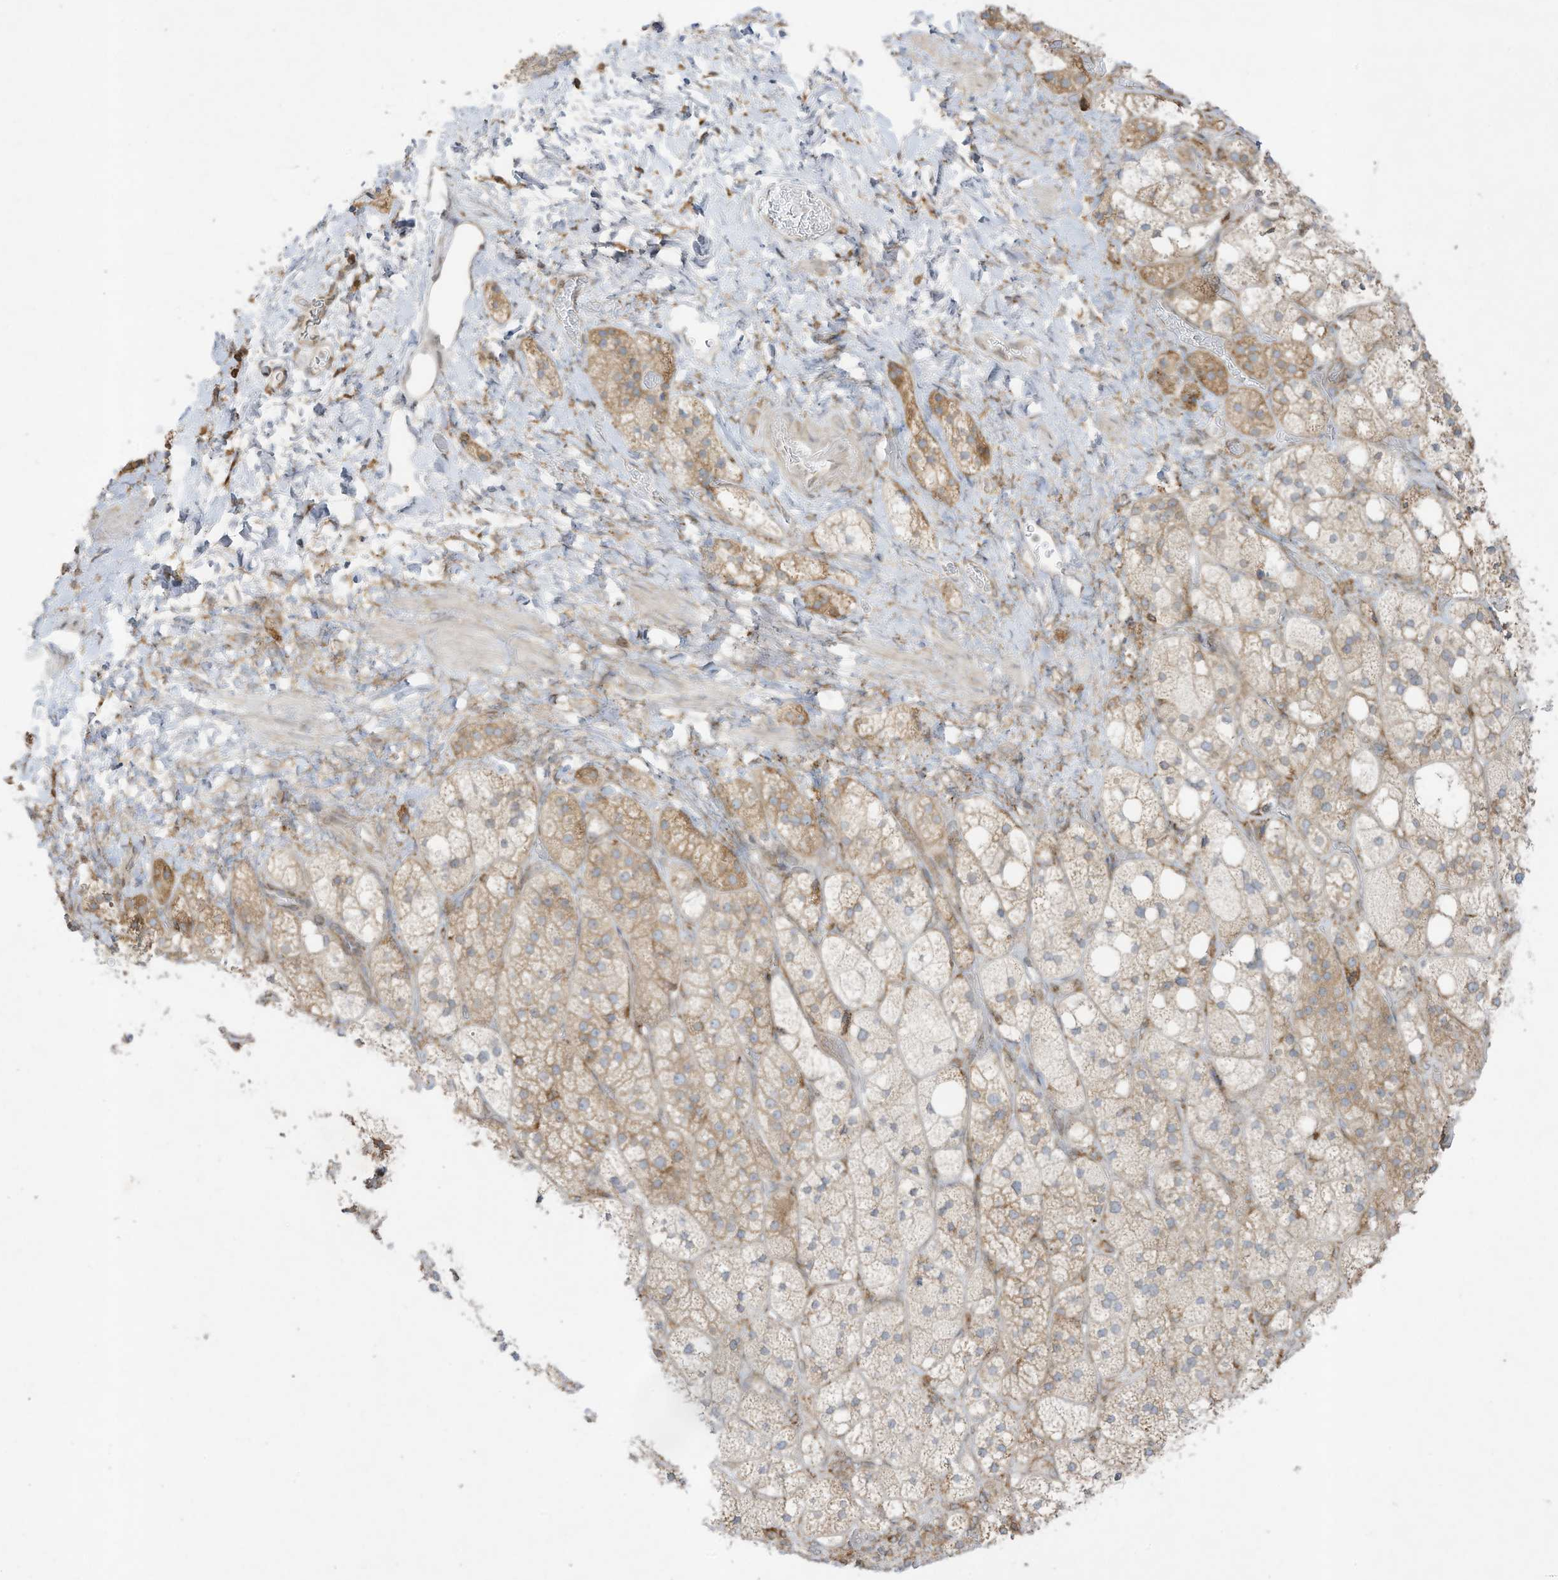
{"staining": {"intensity": "moderate", "quantity": "25%-75%", "location": "cytoplasmic/membranous"}, "tissue": "adrenal gland", "cell_type": "Glandular cells", "image_type": "normal", "snomed": [{"axis": "morphology", "description": "Normal tissue, NOS"}, {"axis": "topography", "description": "Adrenal gland"}], "caption": "About 25%-75% of glandular cells in benign human adrenal gland display moderate cytoplasmic/membranous protein expression as visualized by brown immunohistochemical staining.", "gene": "PTK6", "patient": {"sex": "male", "age": 61}}